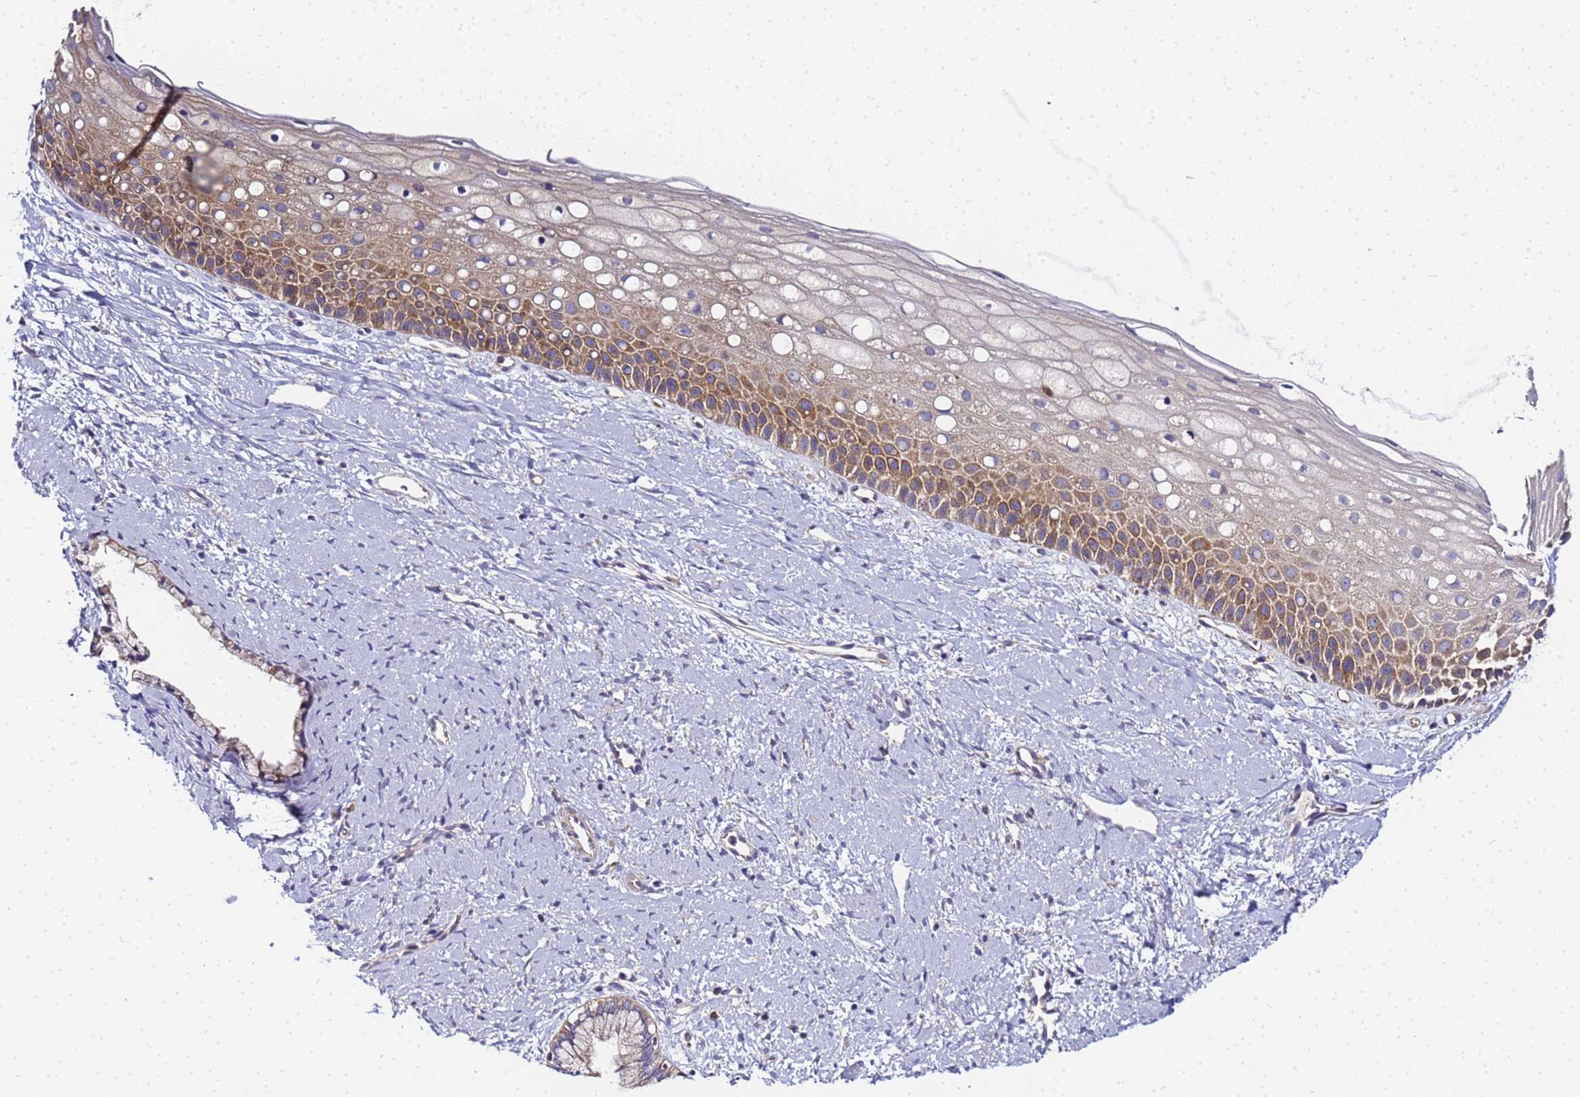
{"staining": {"intensity": "moderate", "quantity": ">75%", "location": "cytoplasmic/membranous"}, "tissue": "cervix", "cell_type": "Glandular cells", "image_type": "normal", "snomed": [{"axis": "morphology", "description": "Normal tissue, NOS"}, {"axis": "topography", "description": "Cervix"}], "caption": "Unremarkable cervix shows moderate cytoplasmic/membranous positivity in approximately >75% of glandular cells.", "gene": "CHM", "patient": {"sex": "female", "age": 57}}